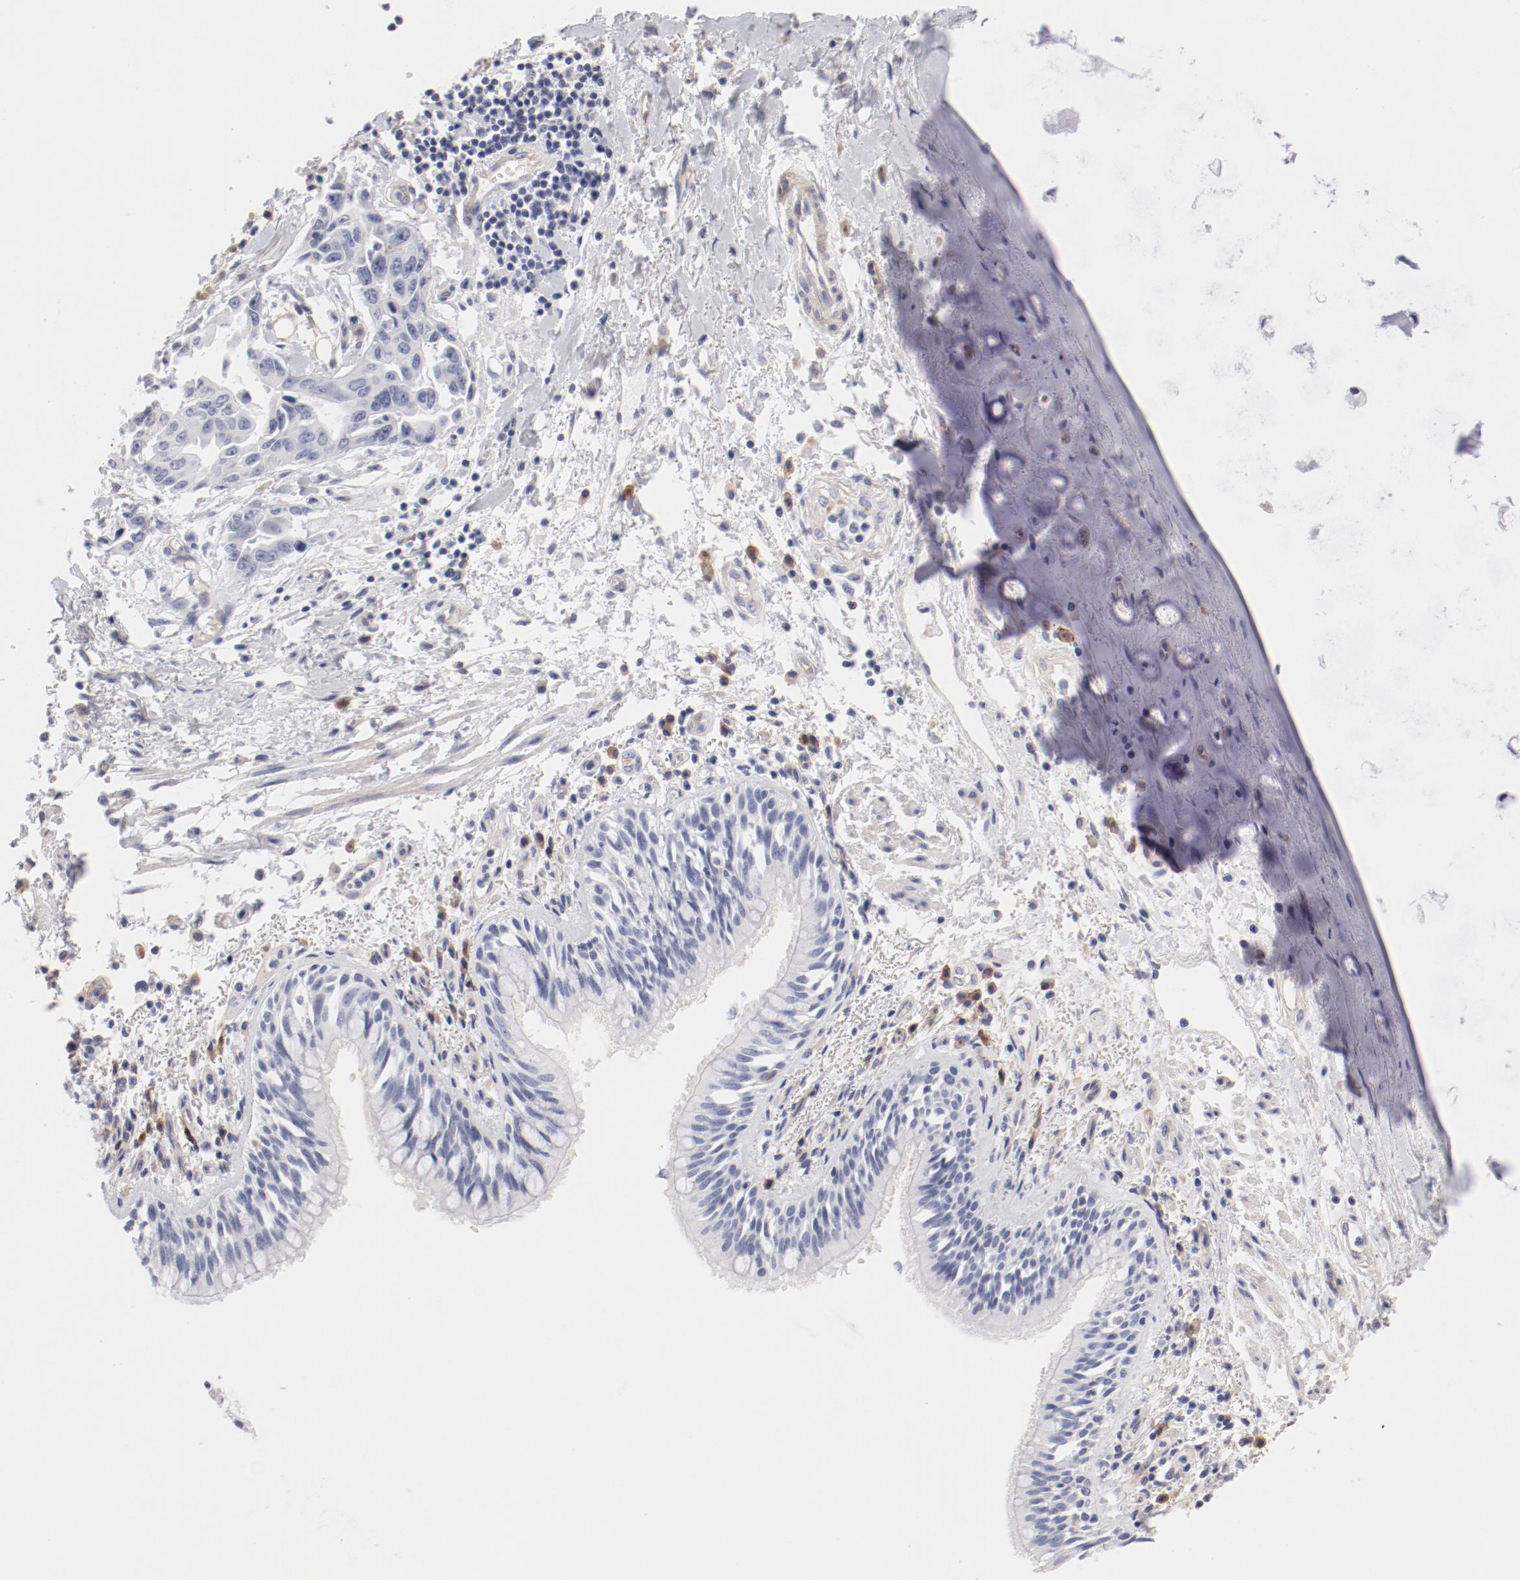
{"staining": {"intensity": "negative", "quantity": "none", "location": "none"}, "tissue": "lung cancer", "cell_type": "Tumor cells", "image_type": "cancer", "snomed": [{"axis": "morphology", "description": "Adenocarcinoma, NOS"}, {"axis": "topography", "description": "Lymph node"}, {"axis": "topography", "description": "Lung"}], "caption": "Tumor cells show no significant protein staining in adenocarcinoma (lung).", "gene": "LAX1", "patient": {"sex": "male", "age": 64}}